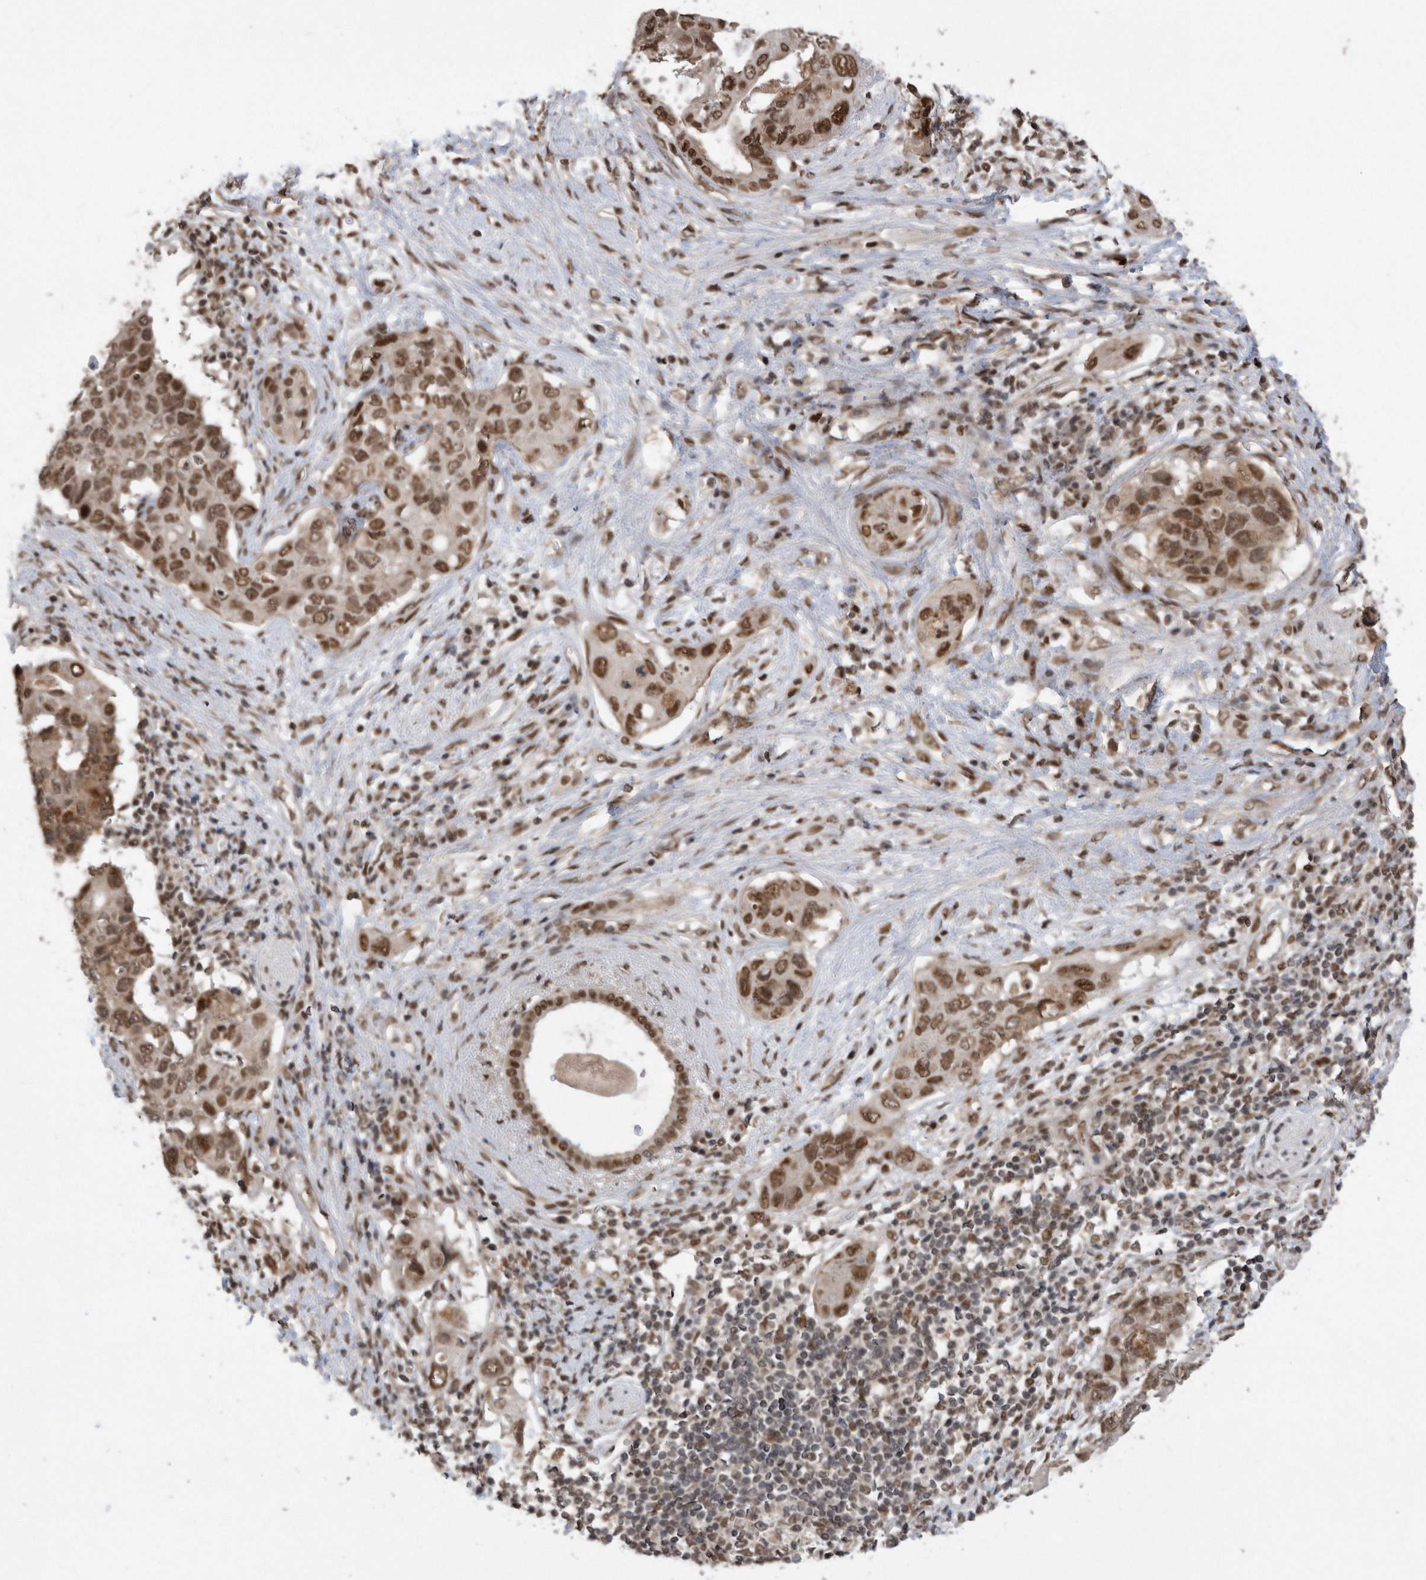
{"staining": {"intensity": "moderate", "quantity": ">75%", "location": "nuclear"}, "tissue": "pancreatic cancer", "cell_type": "Tumor cells", "image_type": "cancer", "snomed": [{"axis": "morphology", "description": "Adenocarcinoma, NOS"}, {"axis": "topography", "description": "Pancreas"}], "caption": "IHC histopathology image of neoplastic tissue: human pancreatic cancer (adenocarcinoma) stained using immunohistochemistry (IHC) displays medium levels of moderate protein expression localized specifically in the nuclear of tumor cells, appearing as a nuclear brown color.", "gene": "TDRD3", "patient": {"sex": "female", "age": 56}}